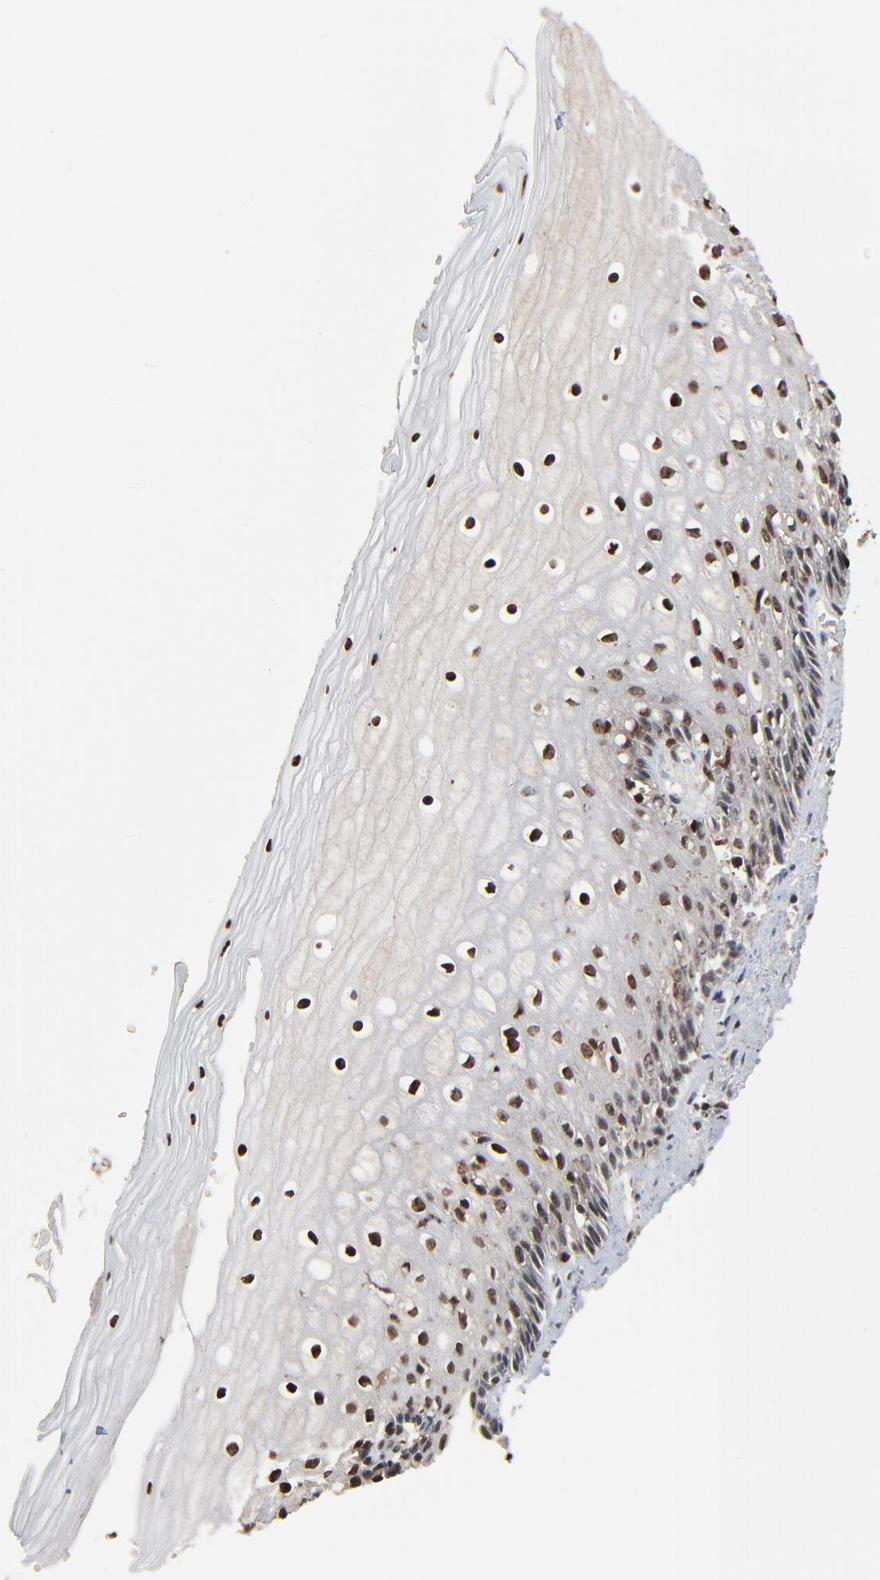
{"staining": {"intensity": "strong", "quantity": ">75%", "location": "nuclear"}, "tissue": "vagina", "cell_type": "Squamous epithelial cells", "image_type": "normal", "snomed": [{"axis": "morphology", "description": "Normal tissue, NOS"}, {"axis": "topography", "description": "Vagina"}], "caption": "Strong nuclear expression for a protein is seen in about >75% of squamous epithelial cells of unremarkable vagina using IHC.", "gene": "RPS6KA3", "patient": {"sex": "female", "age": 46}}